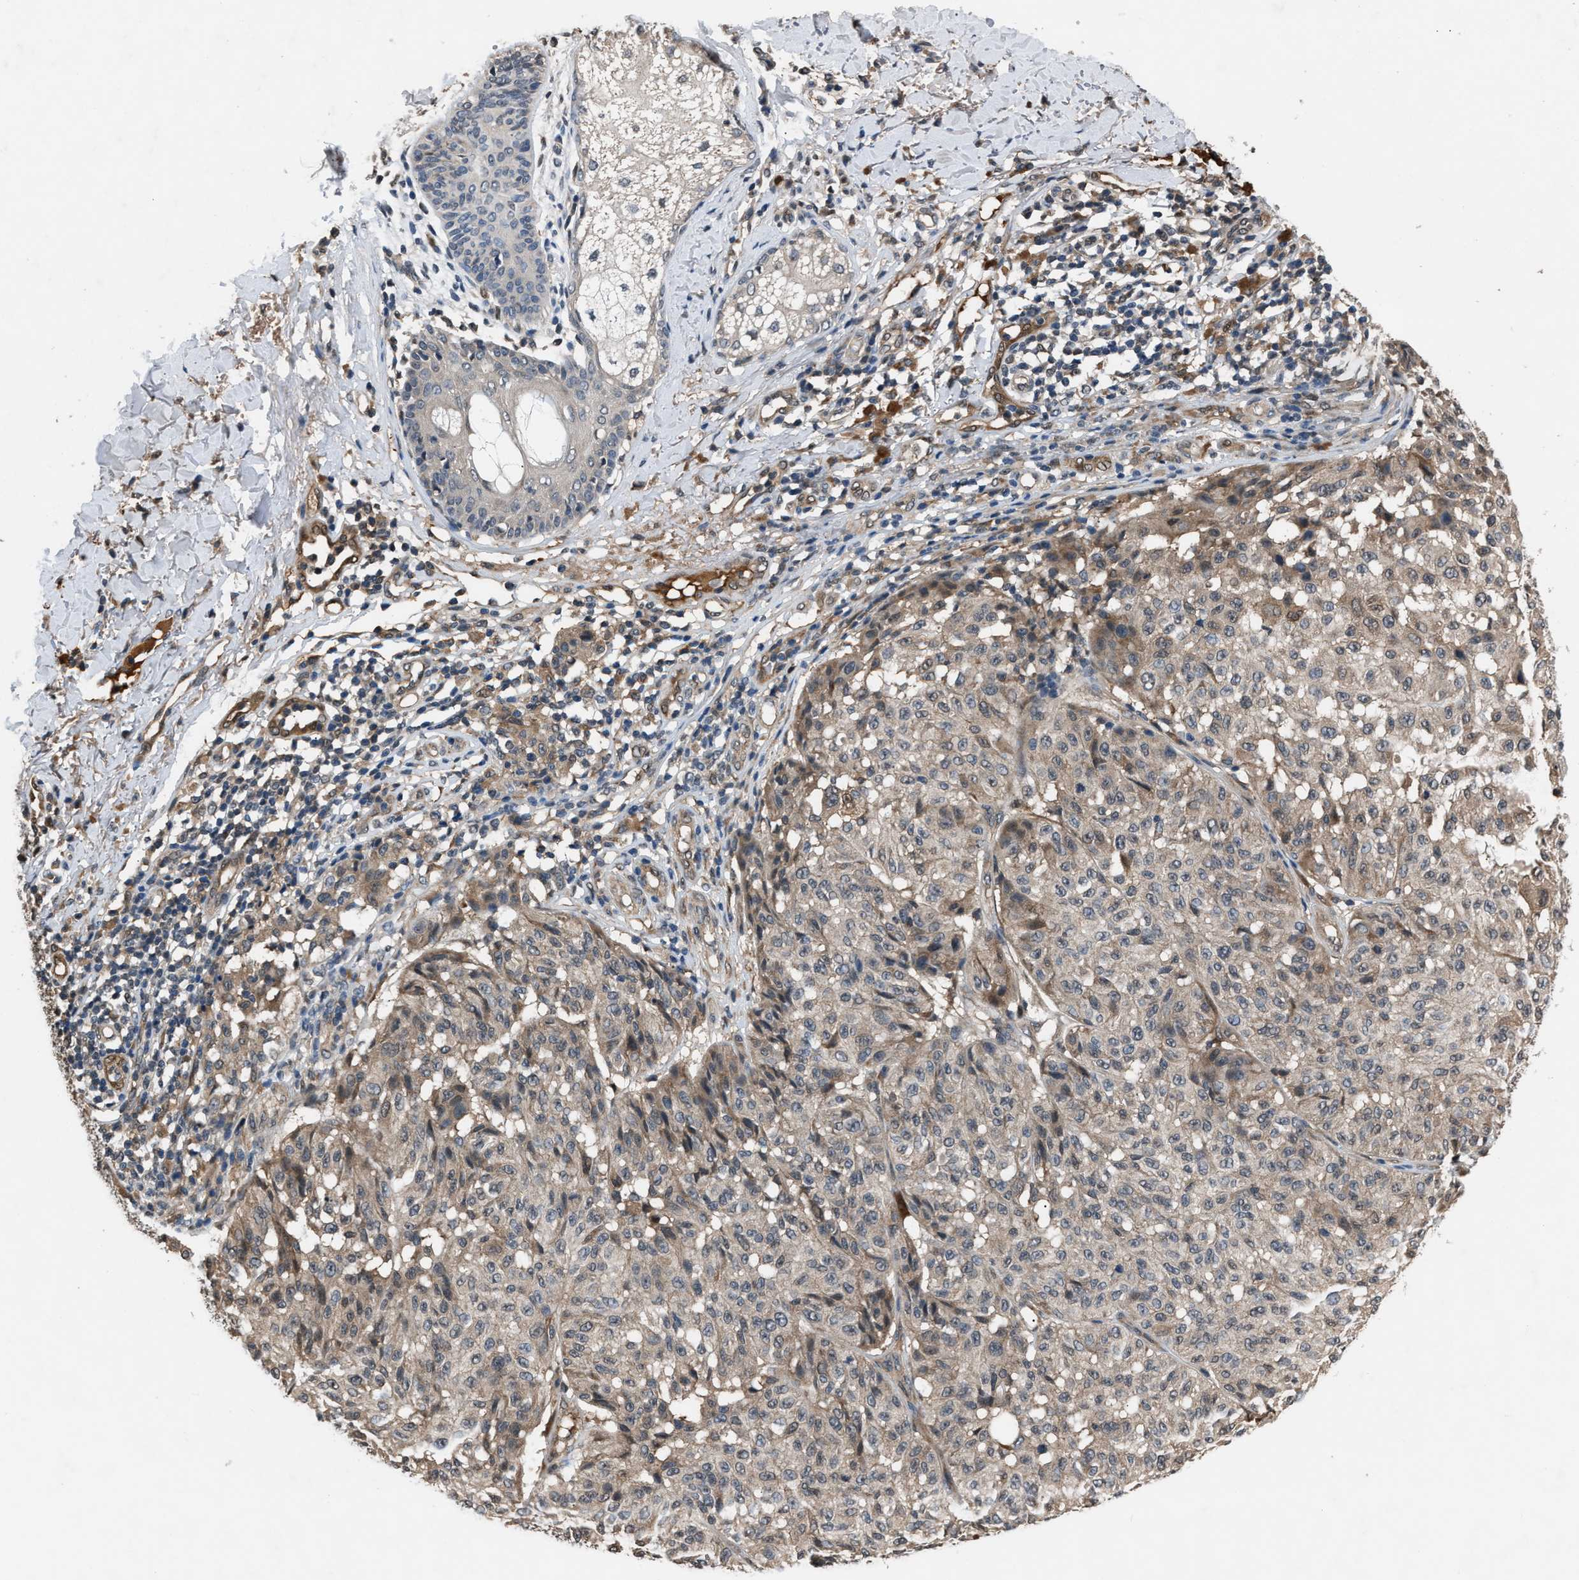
{"staining": {"intensity": "weak", "quantity": ">75%", "location": "cytoplasmic/membranous"}, "tissue": "melanoma", "cell_type": "Tumor cells", "image_type": "cancer", "snomed": [{"axis": "morphology", "description": "Malignant melanoma, NOS"}, {"axis": "topography", "description": "Skin"}], "caption": "Melanoma stained with a brown dye exhibits weak cytoplasmic/membranous positive positivity in approximately >75% of tumor cells.", "gene": "TP53I3", "patient": {"sex": "female", "age": 46}}